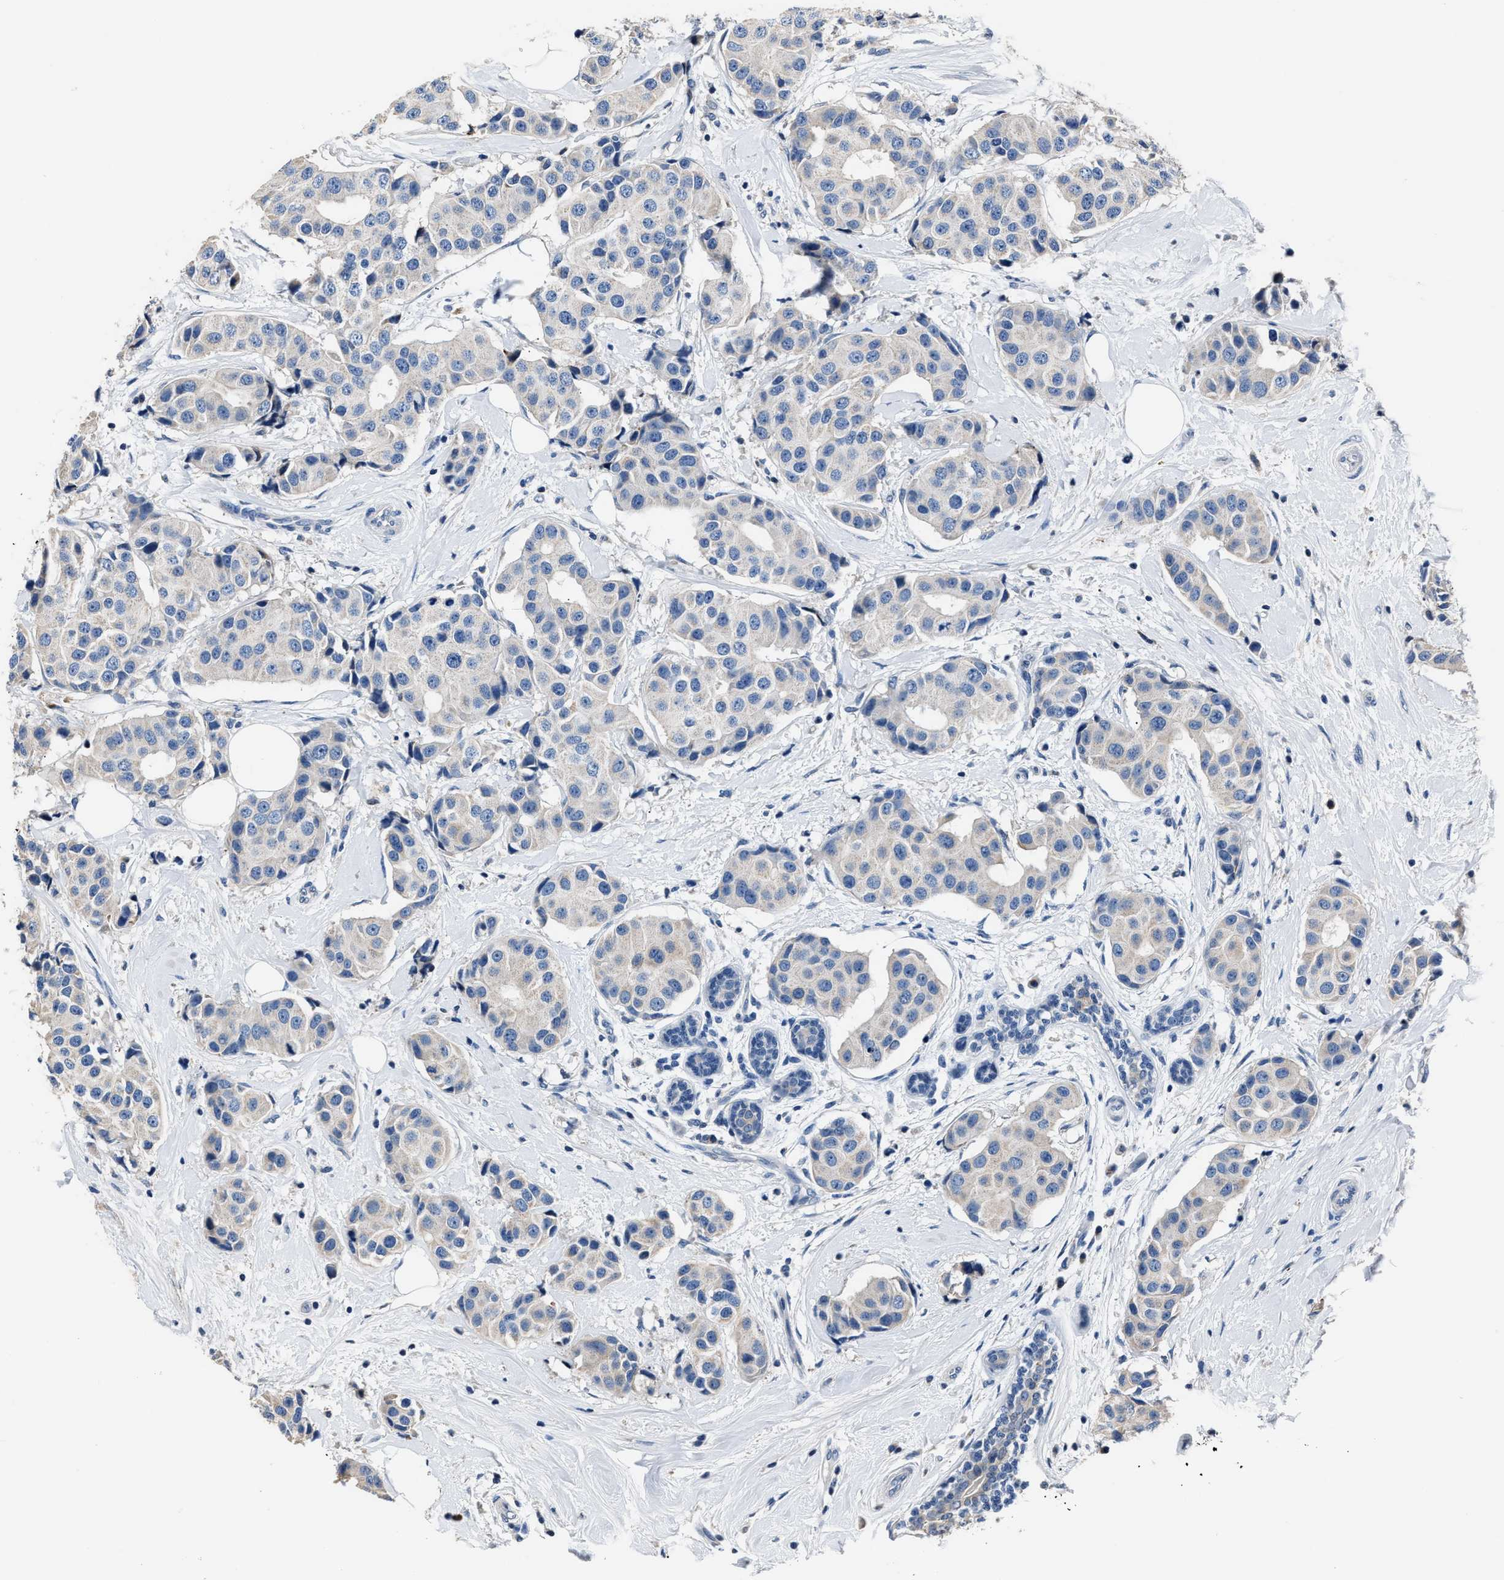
{"staining": {"intensity": "negative", "quantity": "none", "location": "none"}, "tissue": "breast cancer", "cell_type": "Tumor cells", "image_type": "cancer", "snomed": [{"axis": "morphology", "description": "Normal tissue, NOS"}, {"axis": "morphology", "description": "Duct carcinoma"}, {"axis": "topography", "description": "Breast"}], "caption": "A histopathology image of invasive ductal carcinoma (breast) stained for a protein exhibits no brown staining in tumor cells.", "gene": "DNAJC24", "patient": {"sex": "female", "age": 39}}